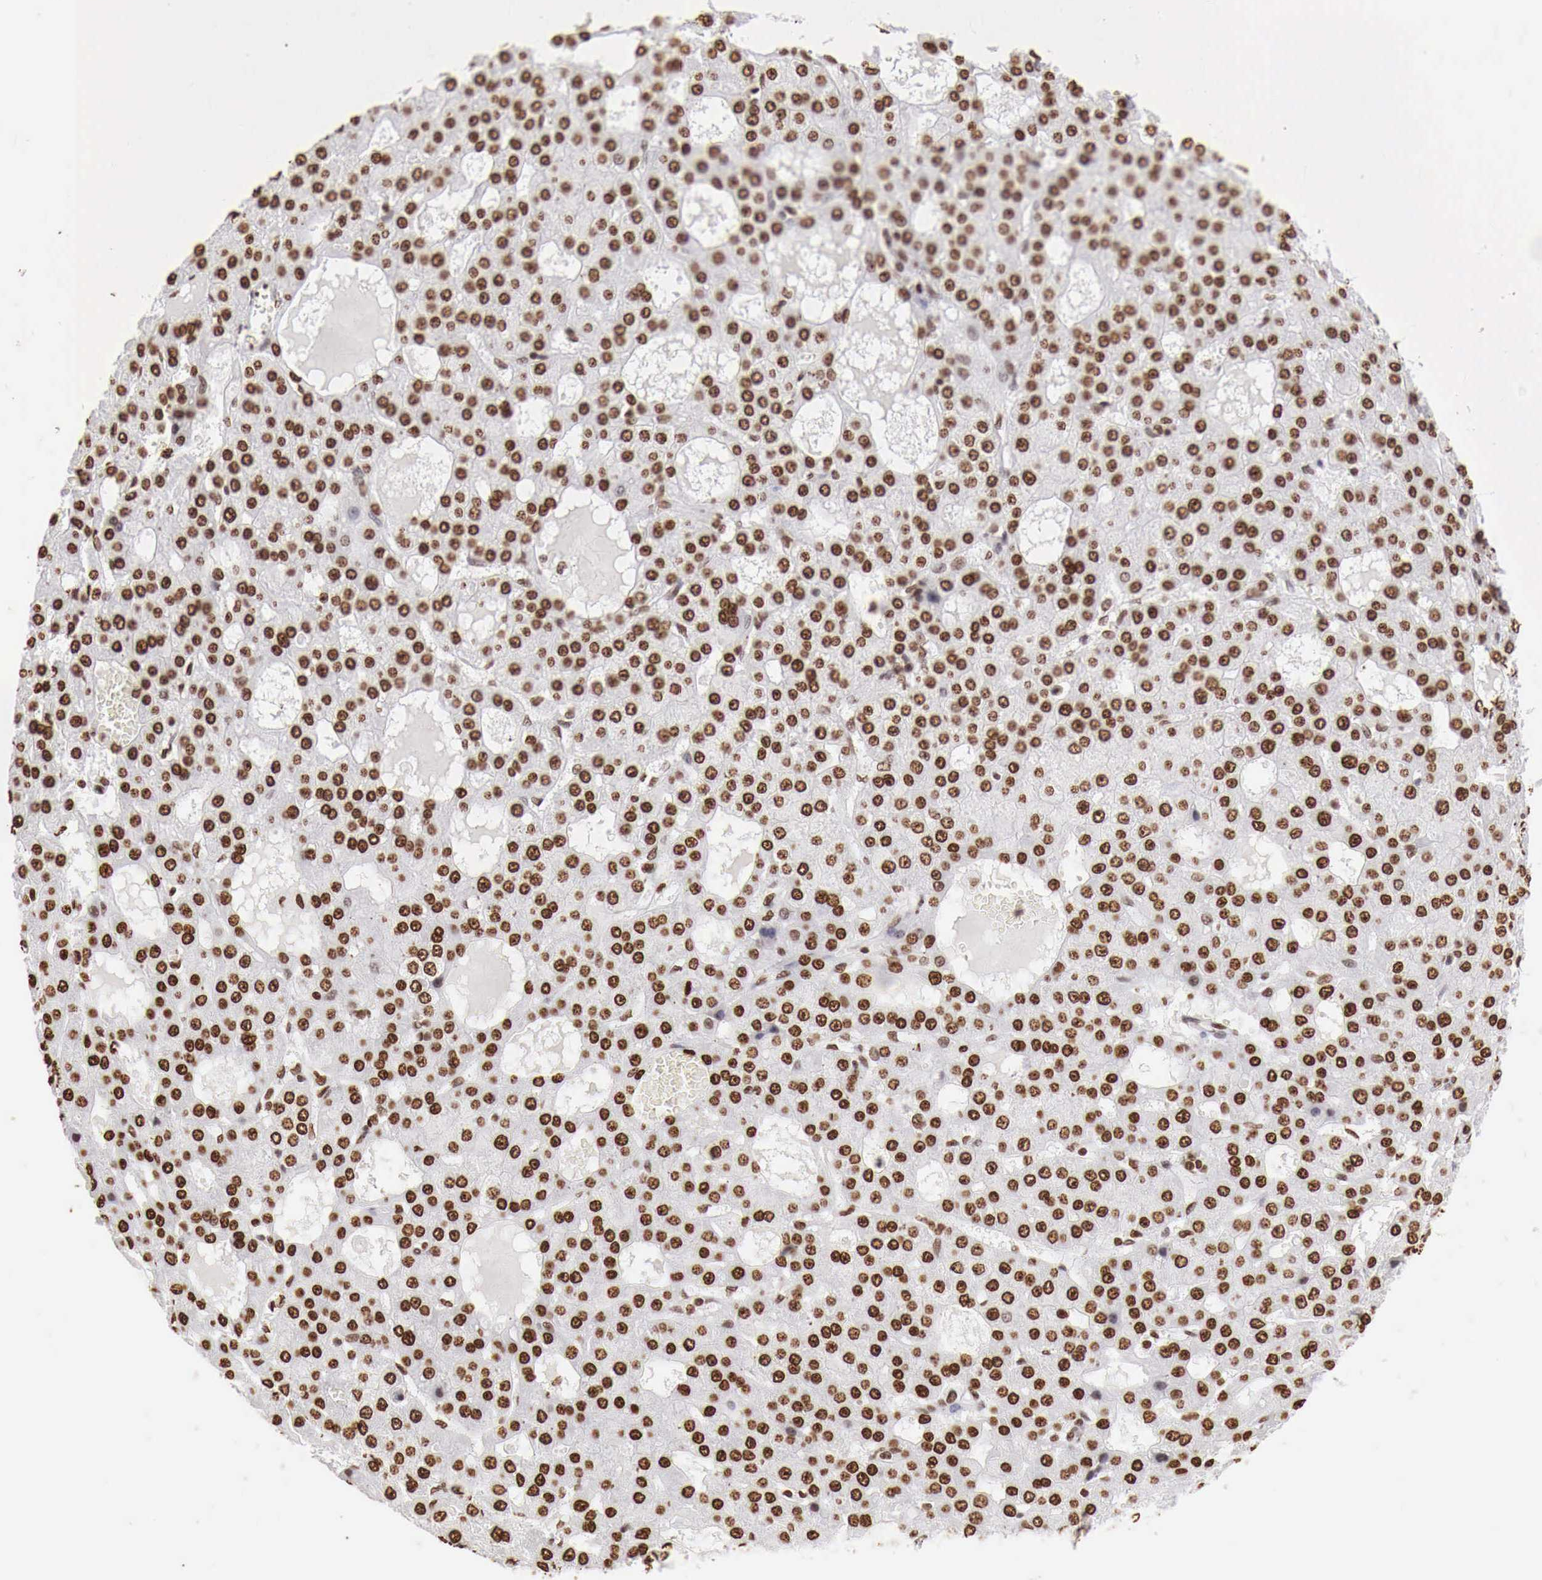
{"staining": {"intensity": "strong", "quantity": ">75%", "location": "nuclear"}, "tissue": "liver cancer", "cell_type": "Tumor cells", "image_type": "cancer", "snomed": [{"axis": "morphology", "description": "Carcinoma, Hepatocellular, NOS"}, {"axis": "topography", "description": "Liver"}], "caption": "A high-resolution histopathology image shows IHC staining of liver hepatocellular carcinoma, which displays strong nuclear staining in about >75% of tumor cells. The staining is performed using DAB (3,3'-diaminobenzidine) brown chromogen to label protein expression. The nuclei are counter-stained blue using hematoxylin.", "gene": "DKC1", "patient": {"sex": "male", "age": 47}}